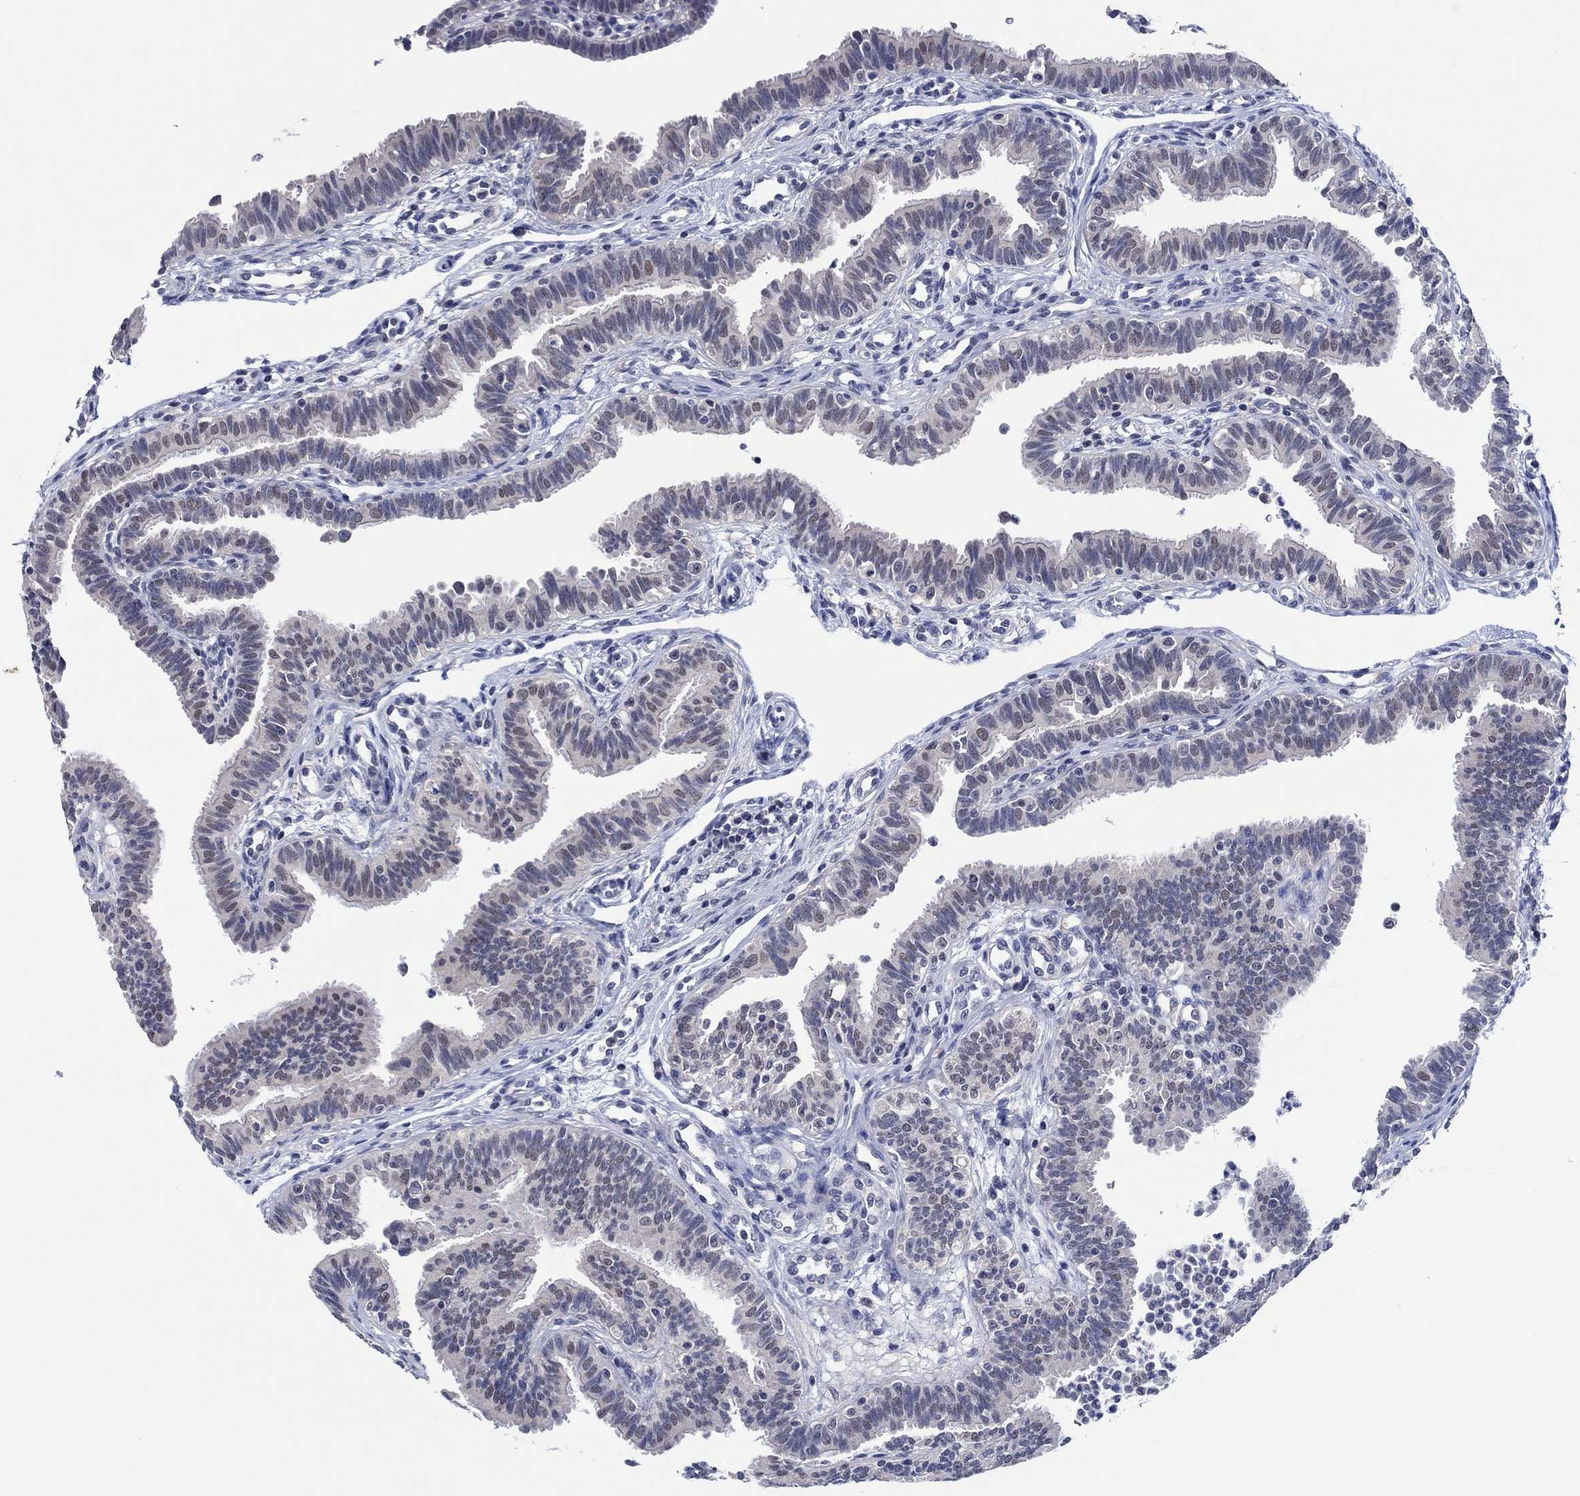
{"staining": {"intensity": "weak", "quantity": "<25%", "location": "nuclear"}, "tissue": "fallopian tube", "cell_type": "Glandular cells", "image_type": "normal", "snomed": [{"axis": "morphology", "description": "Normal tissue, NOS"}, {"axis": "topography", "description": "Fallopian tube"}], "caption": "Immunohistochemistry of normal fallopian tube displays no expression in glandular cells.", "gene": "PRRT3", "patient": {"sex": "female", "age": 36}}